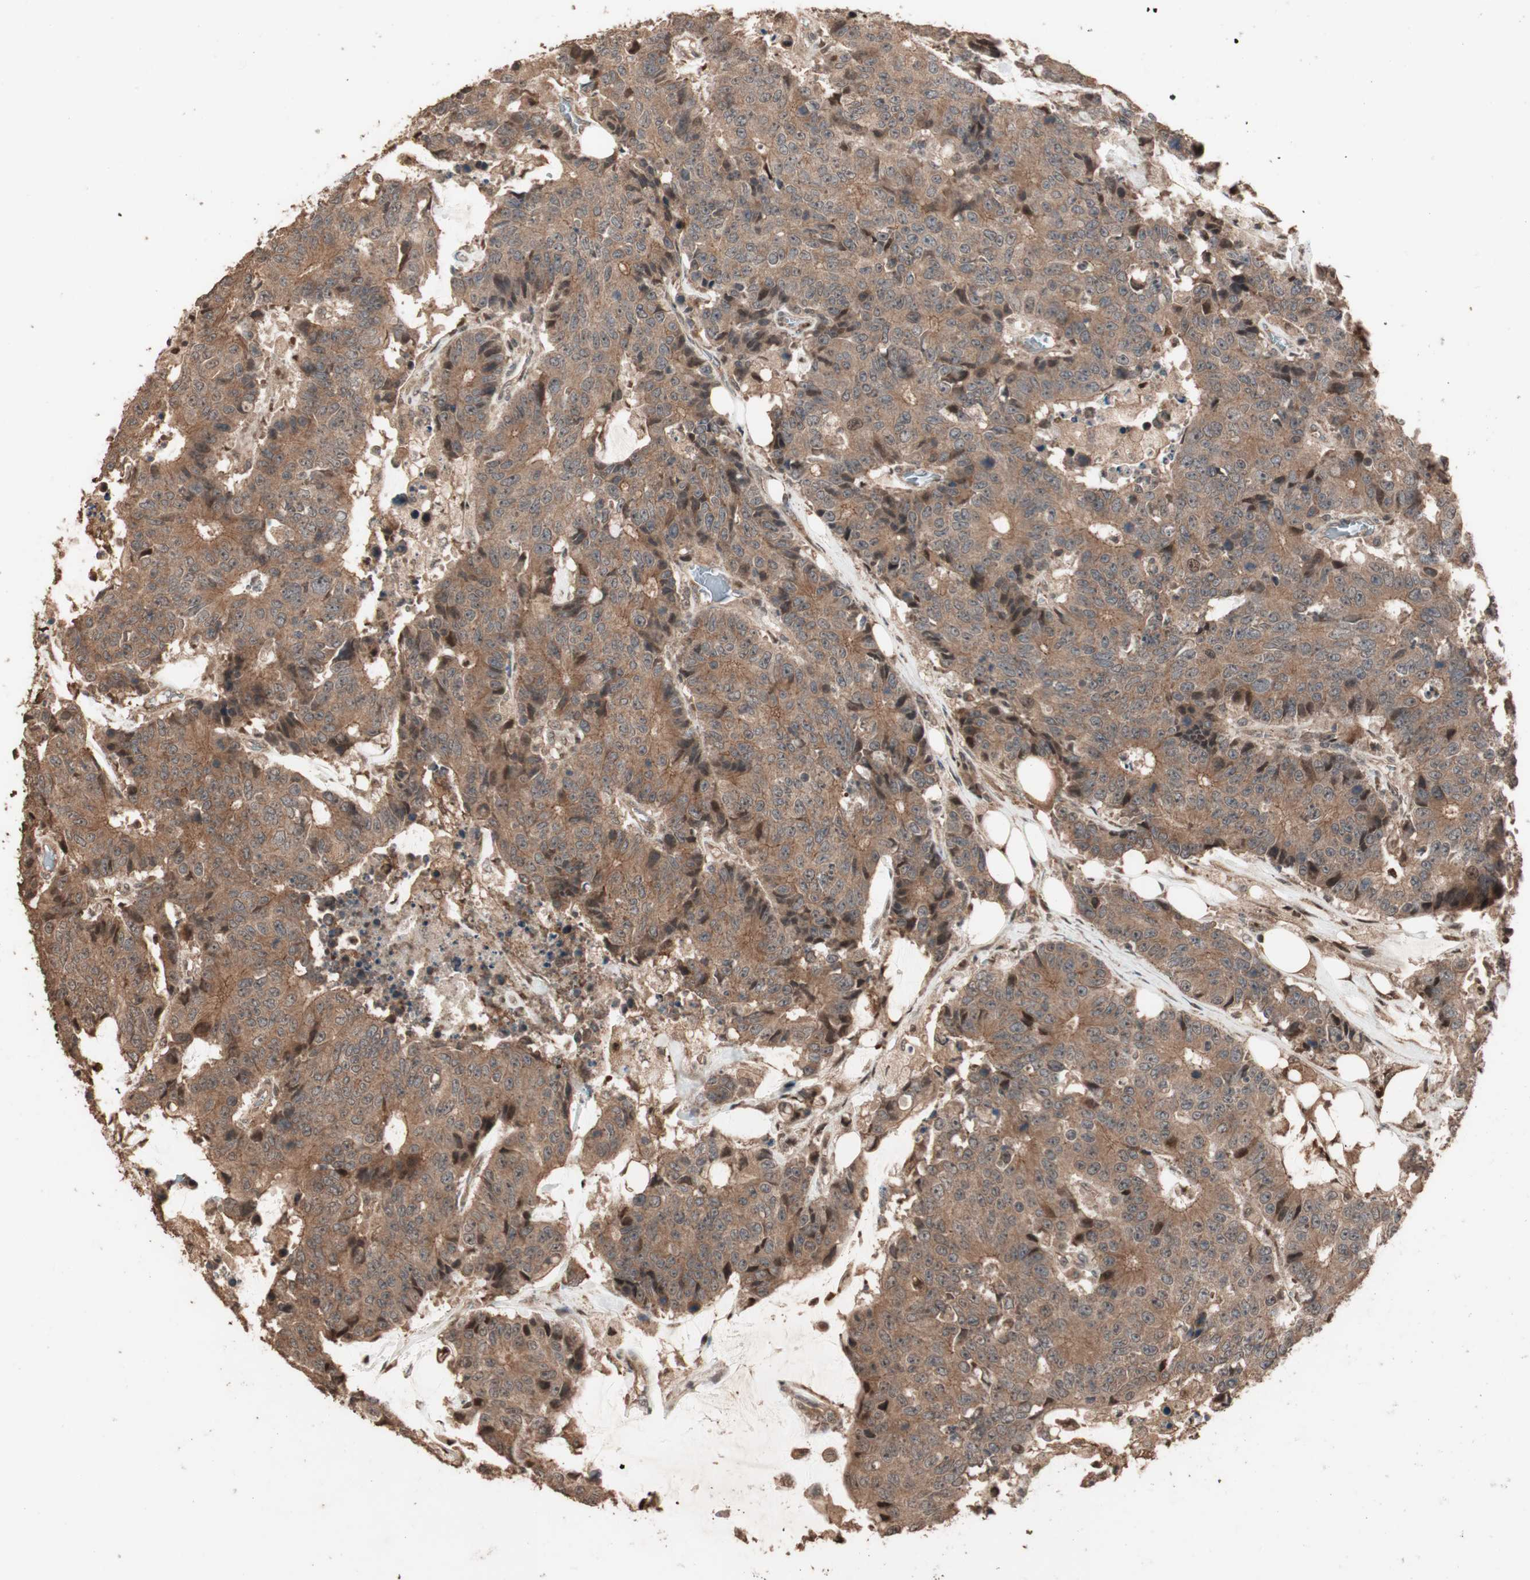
{"staining": {"intensity": "moderate", "quantity": ">75%", "location": "cytoplasmic/membranous"}, "tissue": "colorectal cancer", "cell_type": "Tumor cells", "image_type": "cancer", "snomed": [{"axis": "morphology", "description": "Adenocarcinoma, NOS"}, {"axis": "topography", "description": "Colon"}], "caption": "Brown immunohistochemical staining in colorectal cancer displays moderate cytoplasmic/membranous positivity in about >75% of tumor cells.", "gene": "USP20", "patient": {"sex": "female", "age": 86}}